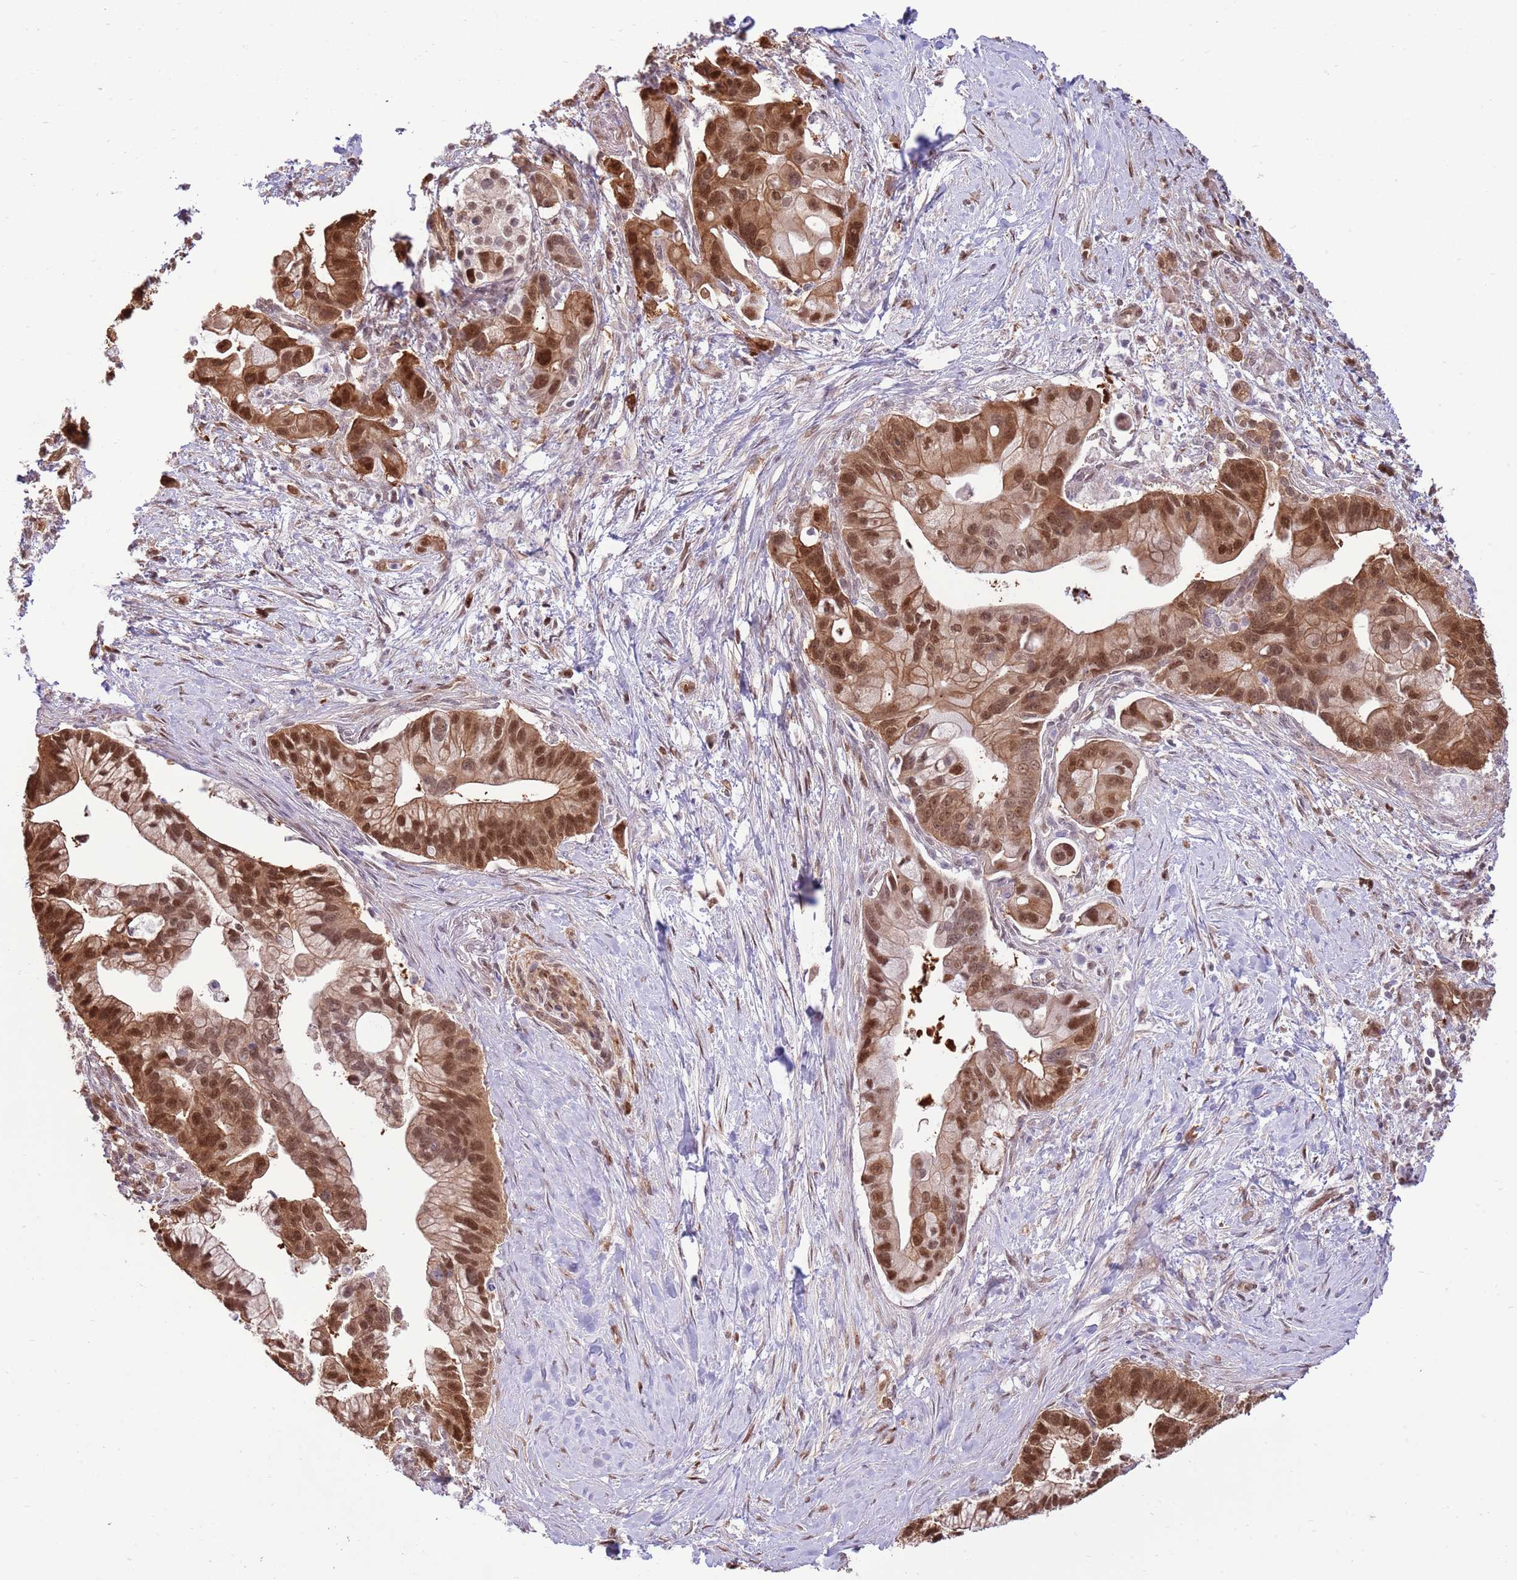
{"staining": {"intensity": "strong", "quantity": "25%-75%", "location": "cytoplasmic/membranous,nuclear"}, "tissue": "pancreatic cancer", "cell_type": "Tumor cells", "image_type": "cancer", "snomed": [{"axis": "morphology", "description": "Adenocarcinoma, NOS"}, {"axis": "topography", "description": "Pancreas"}], "caption": "DAB immunohistochemical staining of human adenocarcinoma (pancreatic) displays strong cytoplasmic/membranous and nuclear protein expression in about 25%-75% of tumor cells.", "gene": "NSFL1C", "patient": {"sex": "male", "age": 68}}